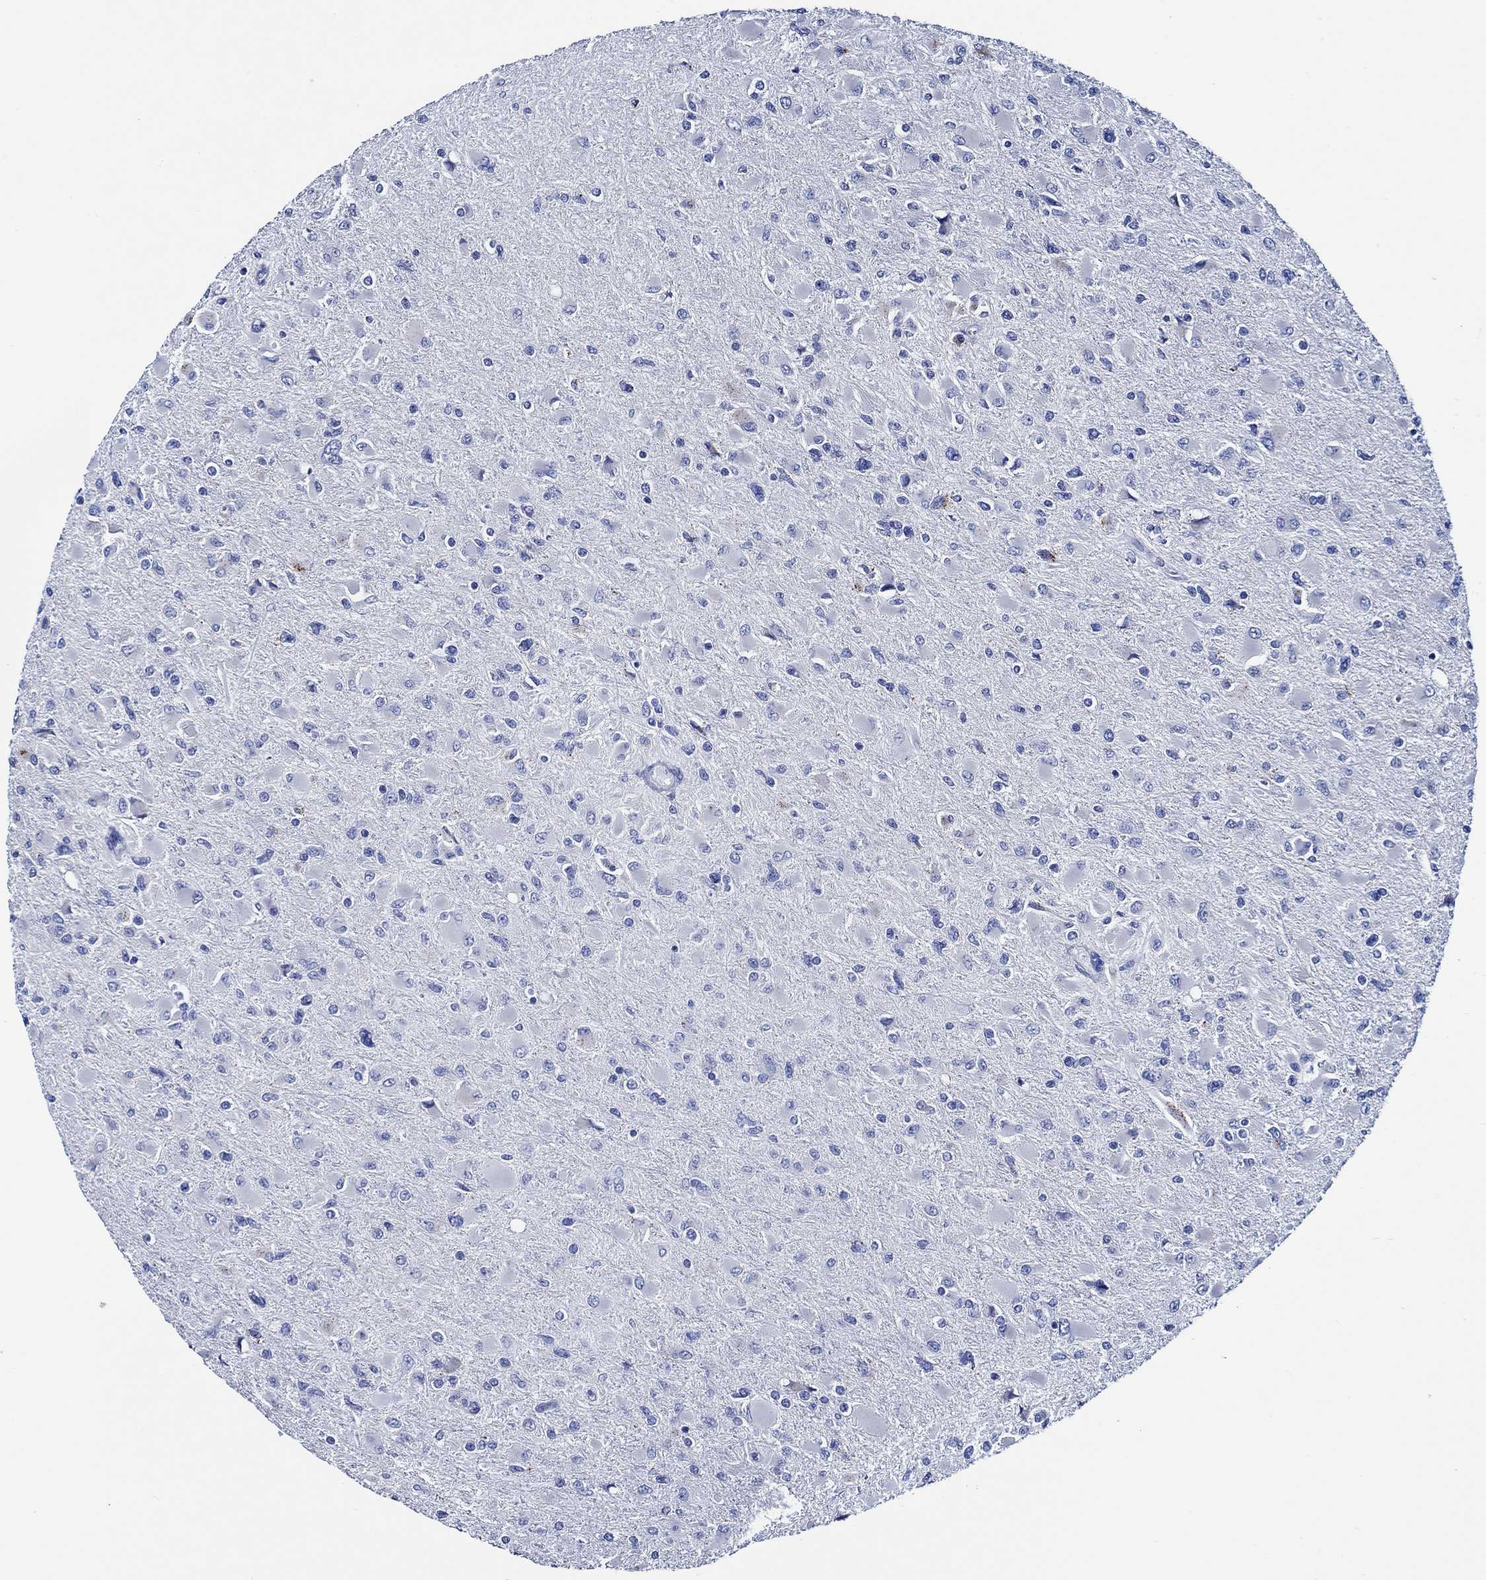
{"staining": {"intensity": "negative", "quantity": "none", "location": "none"}, "tissue": "glioma", "cell_type": "Tumor cells", "image_type": "cancer", "snomed": [{"axis": "morphology", "description": "Glioma, malignant, High grade"}, {"axis": "topography", "description": "Cerebral cortex"}], "caption": "Glioma was stained to show a protein in brown. There is no significant staining in tumor cells. (DAB immunohistochemistry visualized using brightfield microscopy, high magnification).", "gene": "WDR62", "patient": {"sex": "female", "age": 36}}